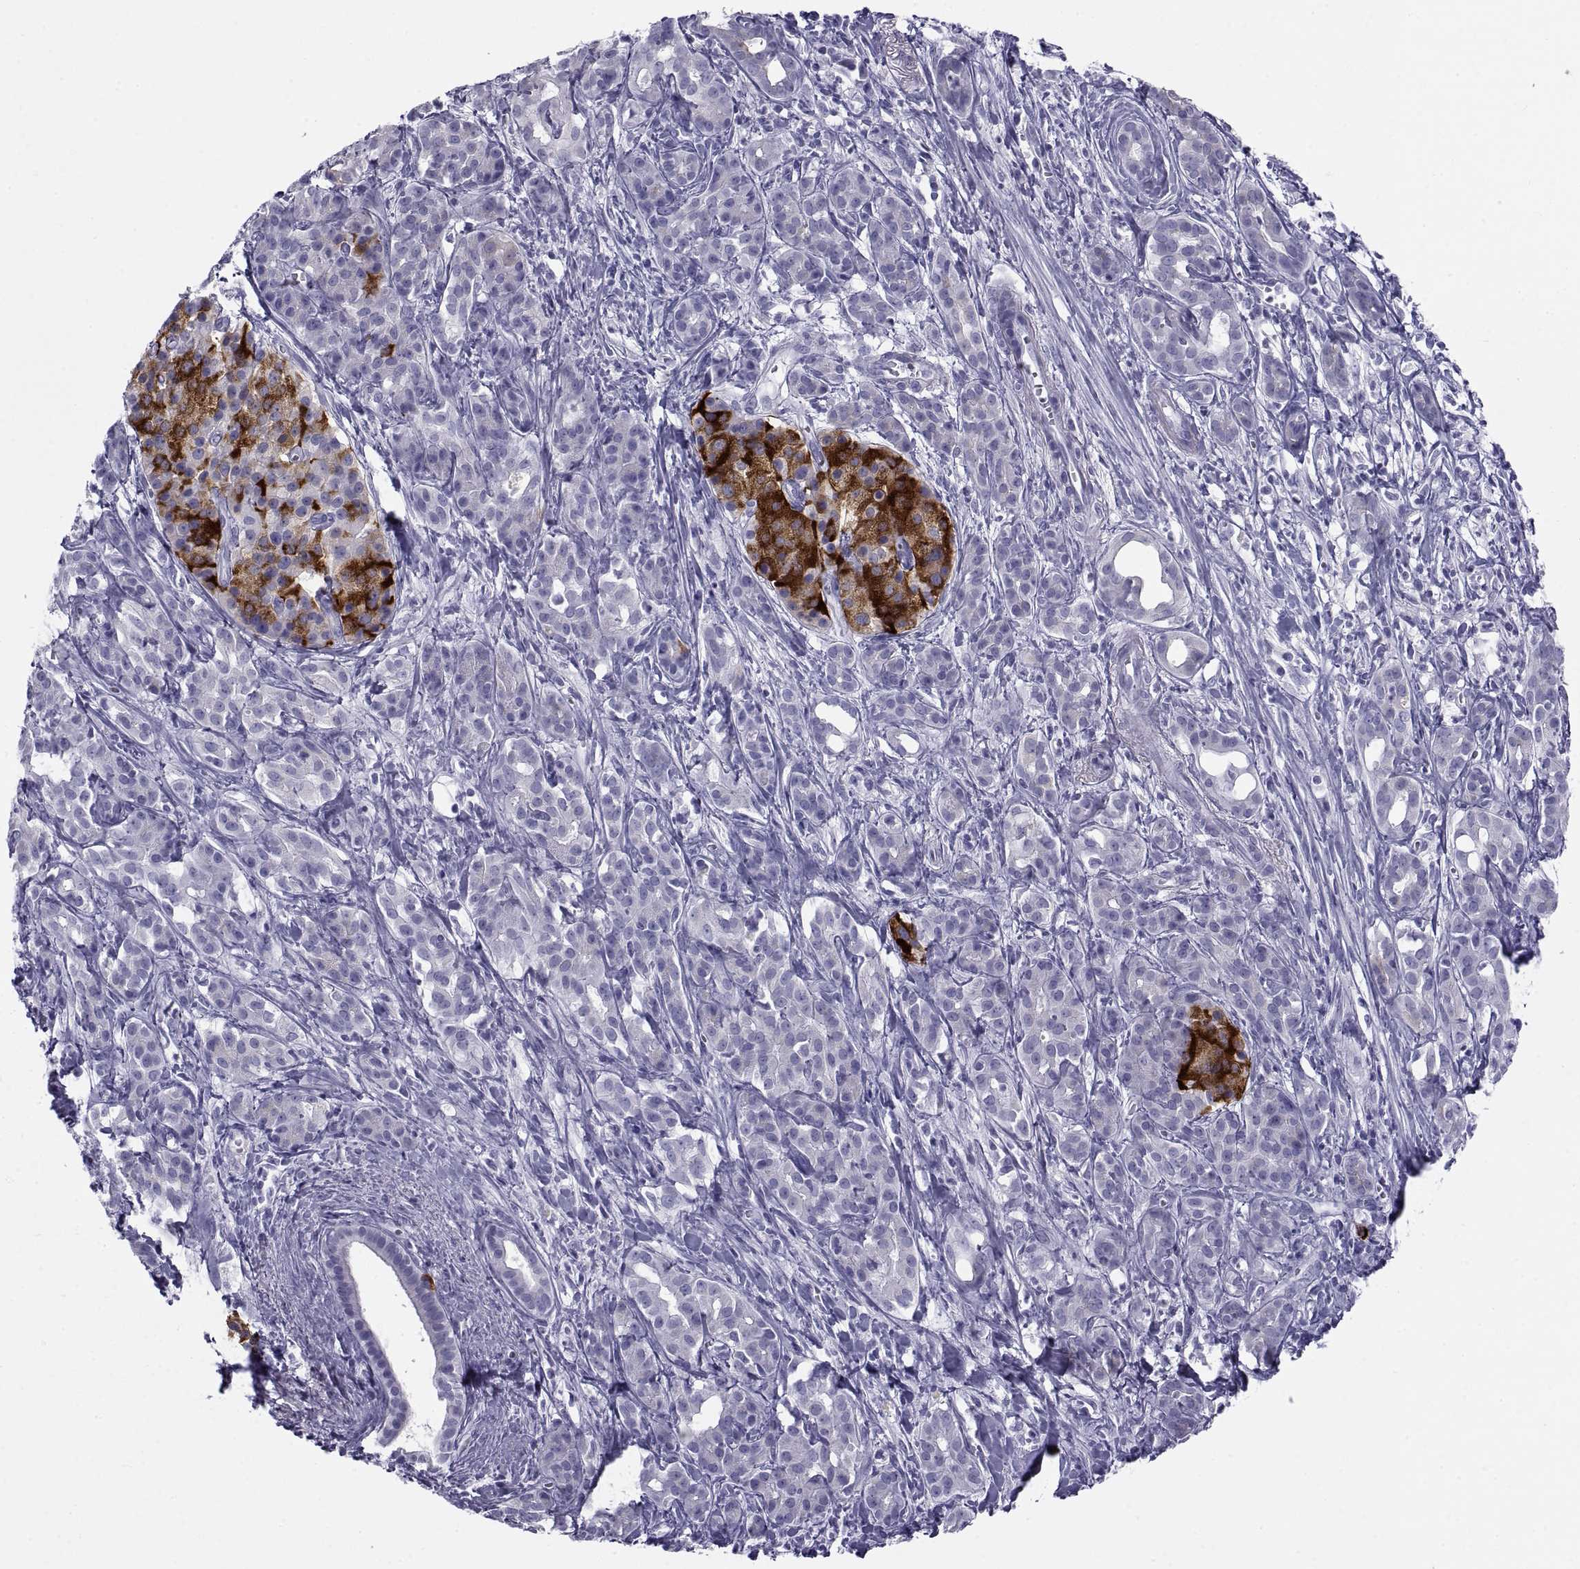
{"staining": {"intensity": "negative", "quantity": "none", "location": "none"}, "tissue": "pancreatic cancer", "cell_type": "Tumor cells", "image_type": "cancer", "snomed": [{"axis": "morphology", "description": "Adenocarcinoma, NOS"}, {"axis": "topography", "description": "Pancreas"}], "caption": "Immunohistochemical staining of adenocarcinoma (pancreatic) exhibits no significant staining in tumor cells.", "gene": "NPTX2", "patient": {"sex": "male", "age": 61}}